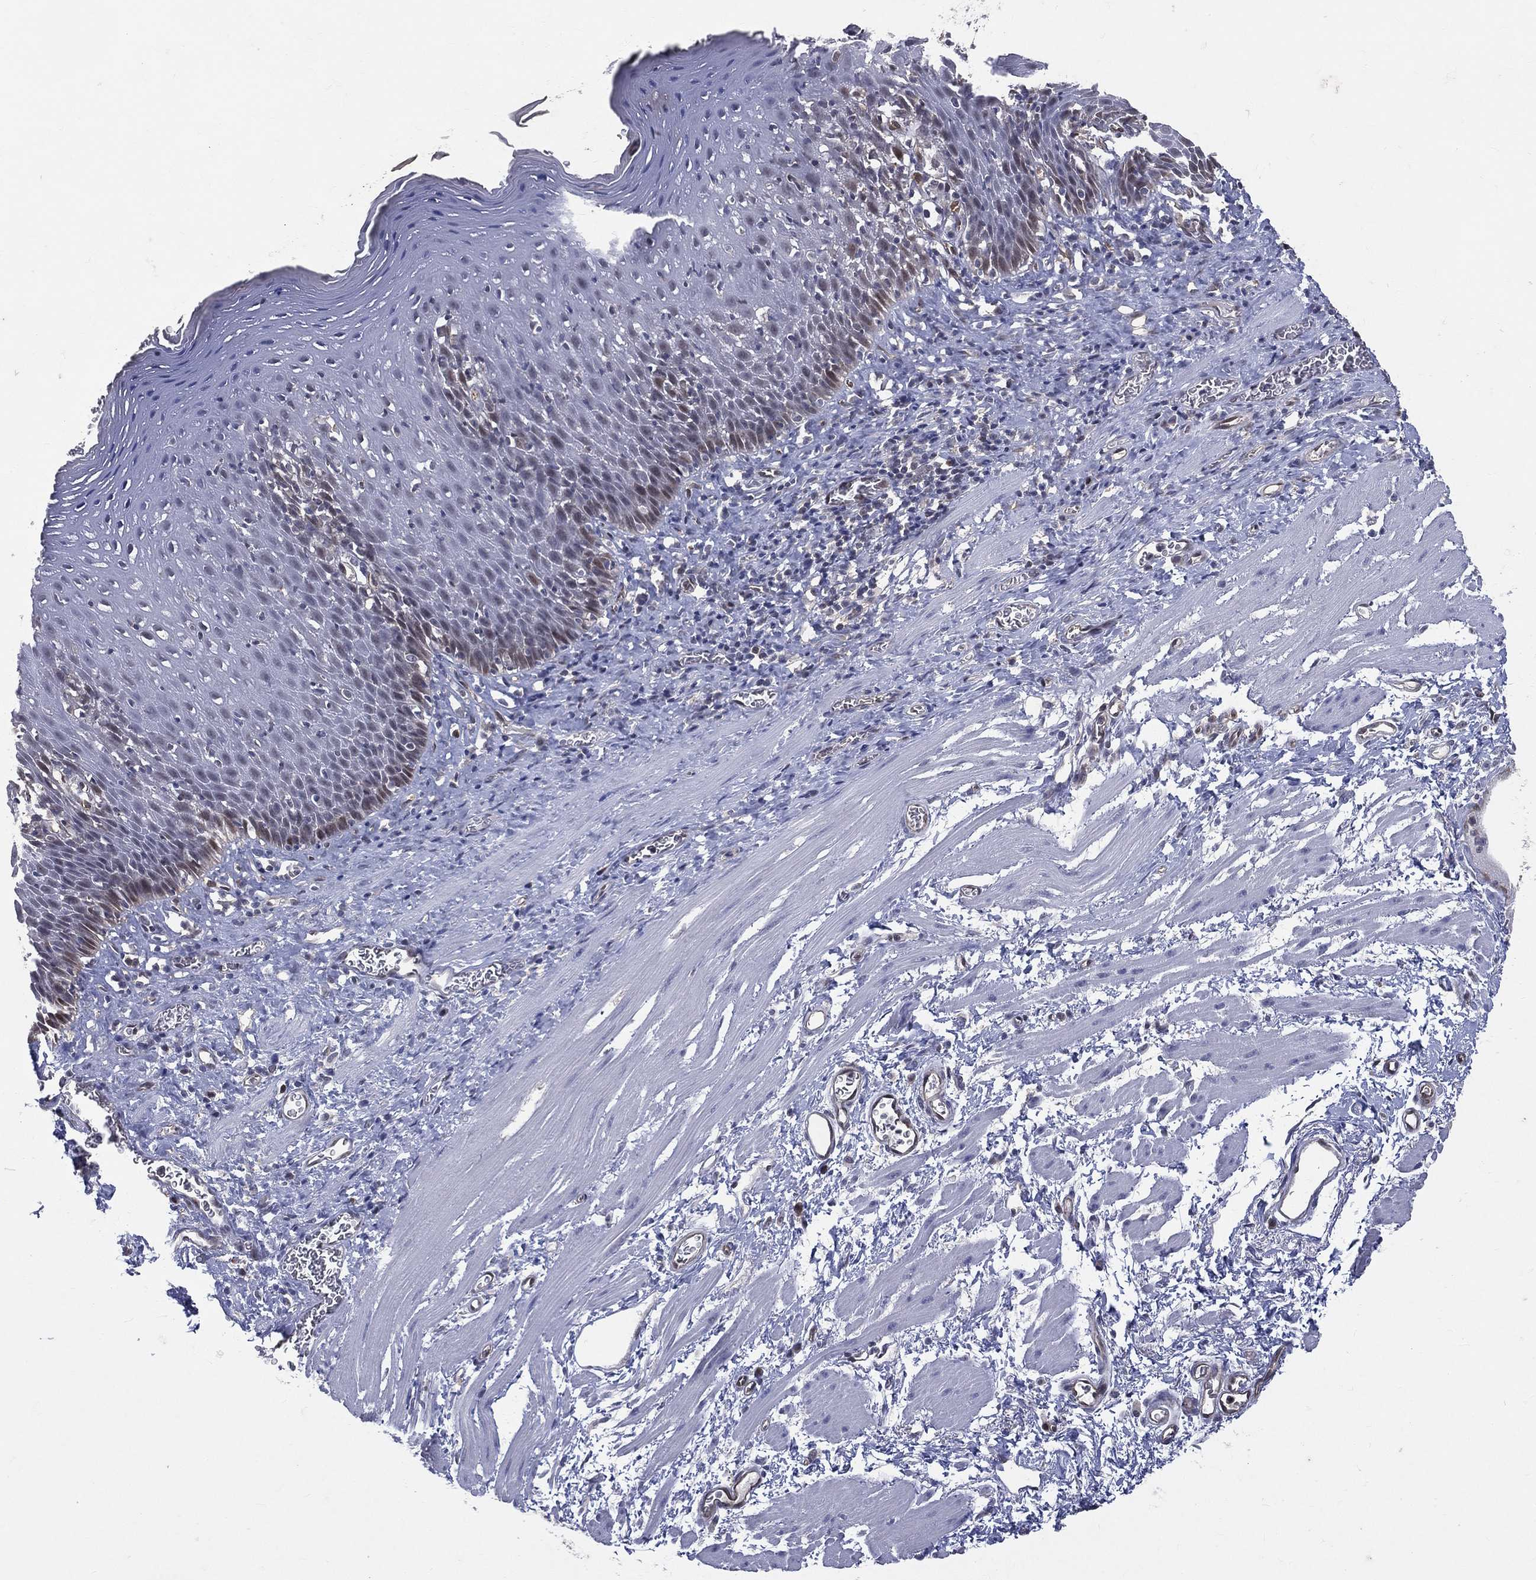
{"staining": {"intensity": "moderate", "quantity": "<25%", "location": "nuclear"}, "tissue": "esophagus", "cell_type": "Squamous epithelial cells", "image_type": "normal", "snomed": [{"axis": "morphology", "description": "Normal tissue, NOS"}, {"axis": "morphology", "description": "Adenocarcinoma, NOS"}, {"axis": "topography", "description": "Esophagus"}, {"axis": "topography", "description": "Stomach, upper"}], "caption": "Moderate nuclear protein positivity is appreciated in about <25% of squamous epithelial cells in esophagus.", "gene": "GMPR2", "patient": {"sex": "male", "age": 74}}